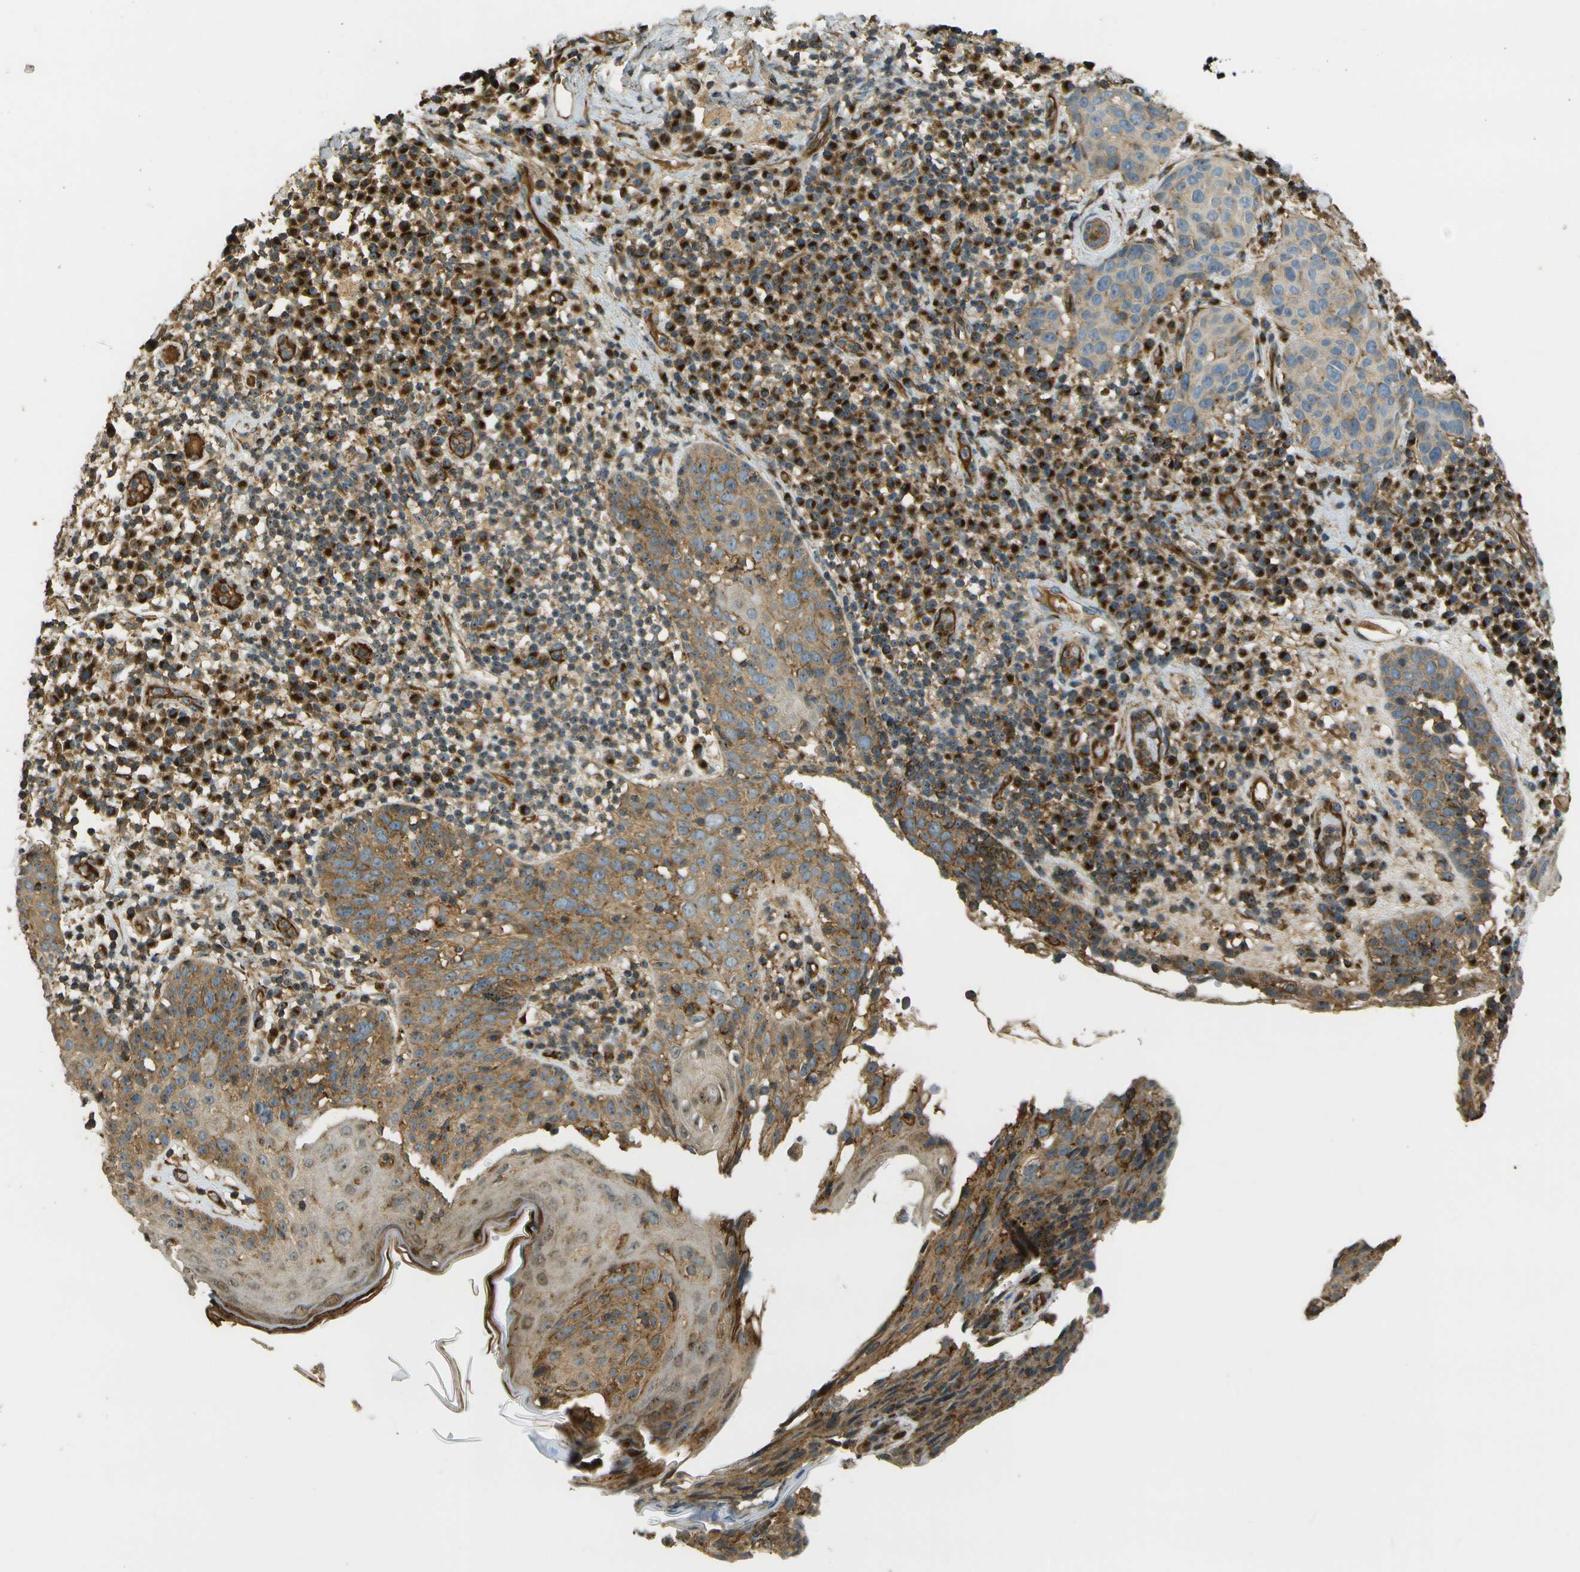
{"staining": {"intensity": "moderate", "quantity": ">75%", "location": "cytoplasmic/membranous"}, "tissue": "skin cancer", "cell_type": "Tumor cells", "image_type": "cancer", "snomed": [{"axis": "morphology", "description": "Squamous cell carcinoma in situ, NOS"}, {"axis": "morphology", "description": "Squamous cell carcinoma, NOS"}, {"axis": "topography", "description": "Skin"}], "caption": "An image showing moderate cytoplasmic/membranous expression in approximately >75% of tumor cells in squamous cell carcinoma in situ (skin), as visualized by brown immunohistochemical staining.", "gene": "LRP12", "patient": {"sex": "male", "age": 93}}